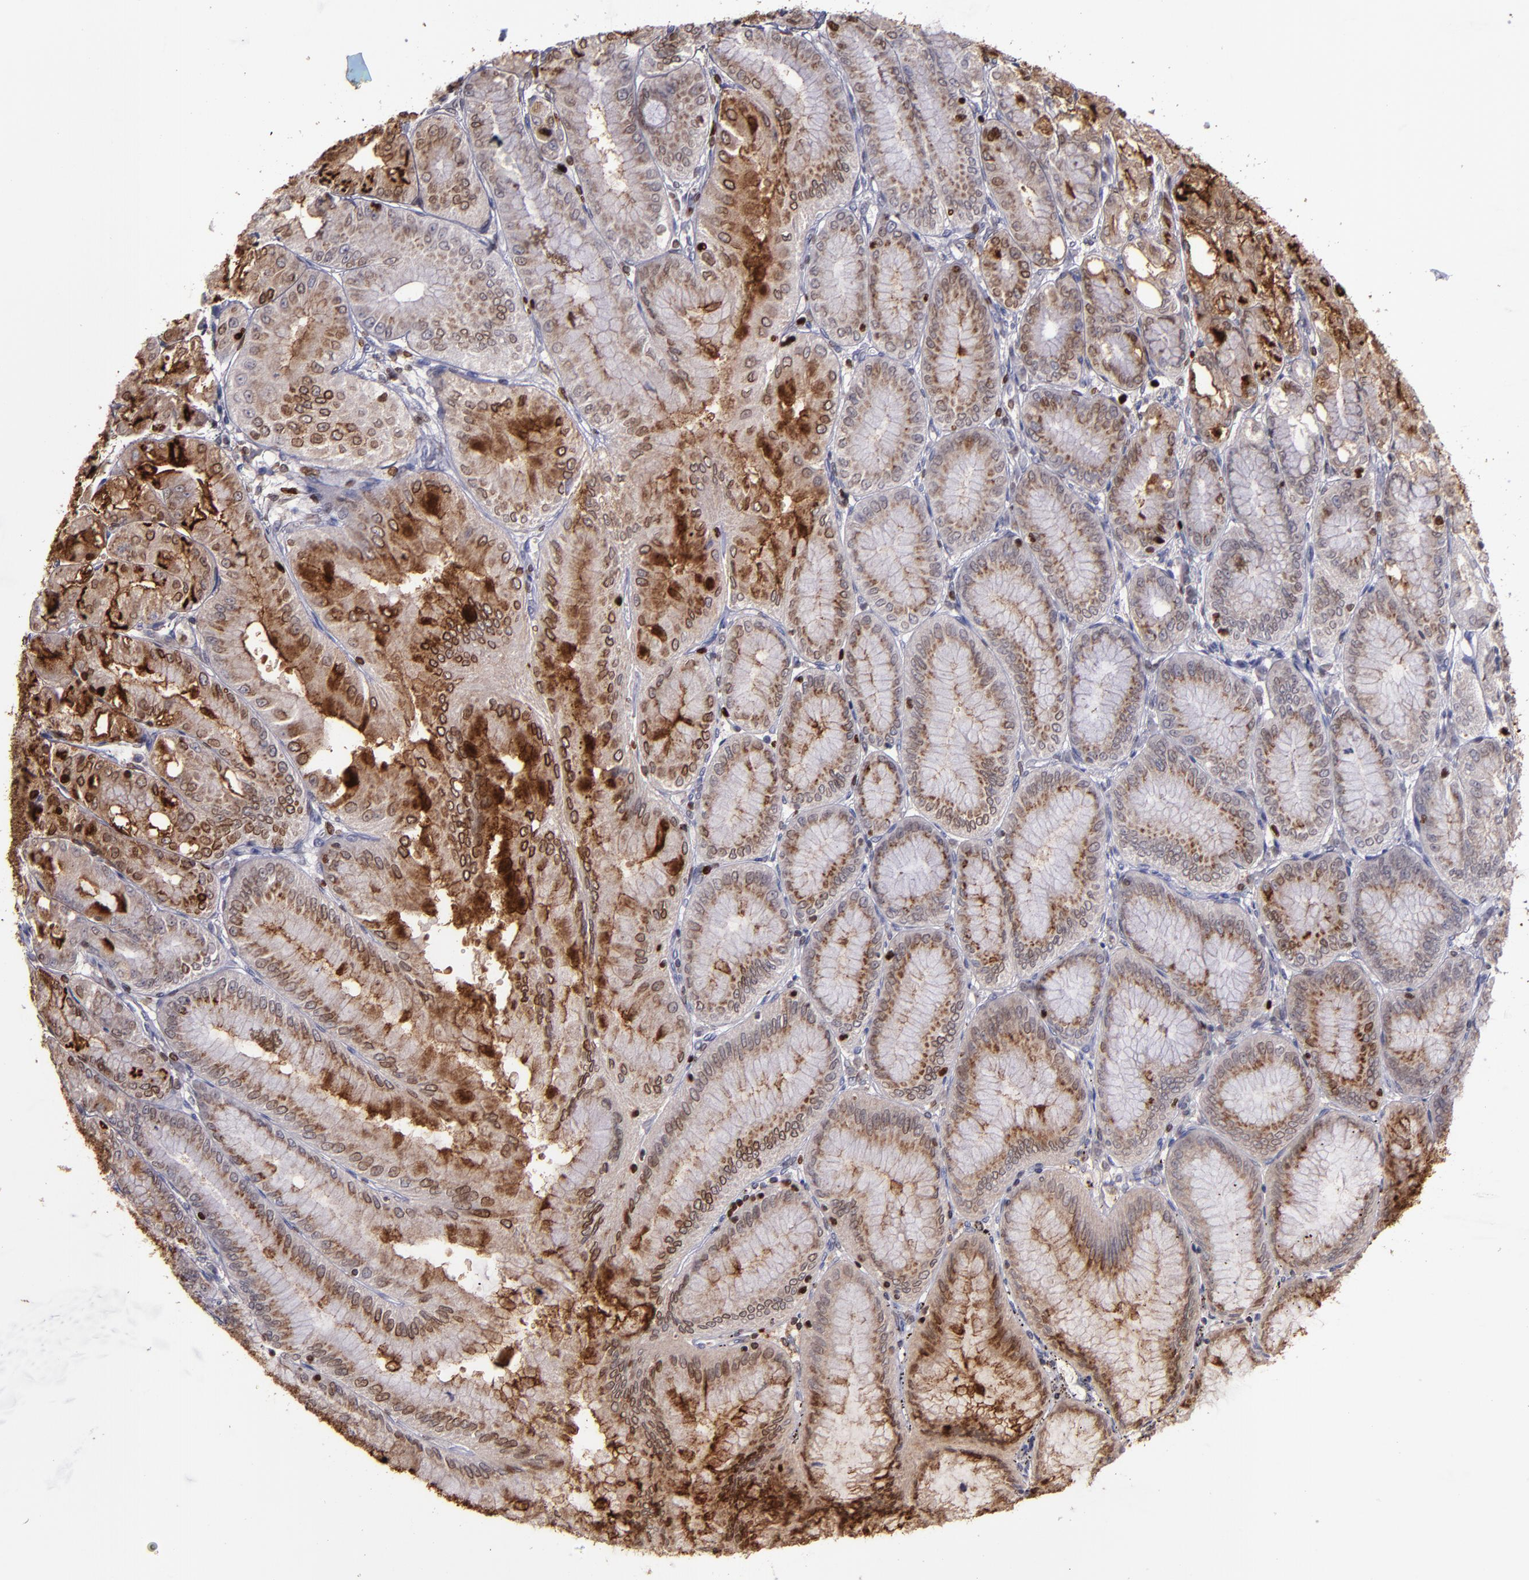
{"staining": {"intensity": "strong", "quantity": ">75%", "location": "cytoplasmic/membranous"}, "tissue": "stomach", "cell_type": "Glandular cells", "image_type": "normal", "snomed": [{"axis": "morphology", "description": "Normal tissue, NOS"}, {"axis": "topography", "description": "Stomach, lower"}], "caption": "Protein staining by immunohistochemistry reveals strong cytoplasmic/membranous staining in approximately >75% of glandular cells in unremarkable stomach. Using DAB (3,3'-diaminobenzidine) (brown) and hematoxylin (blue) stains, captured at high magnification using brightfield microscopy.", "gene": "MFGE8", "patient": {"sex": "male", "age": 71}}